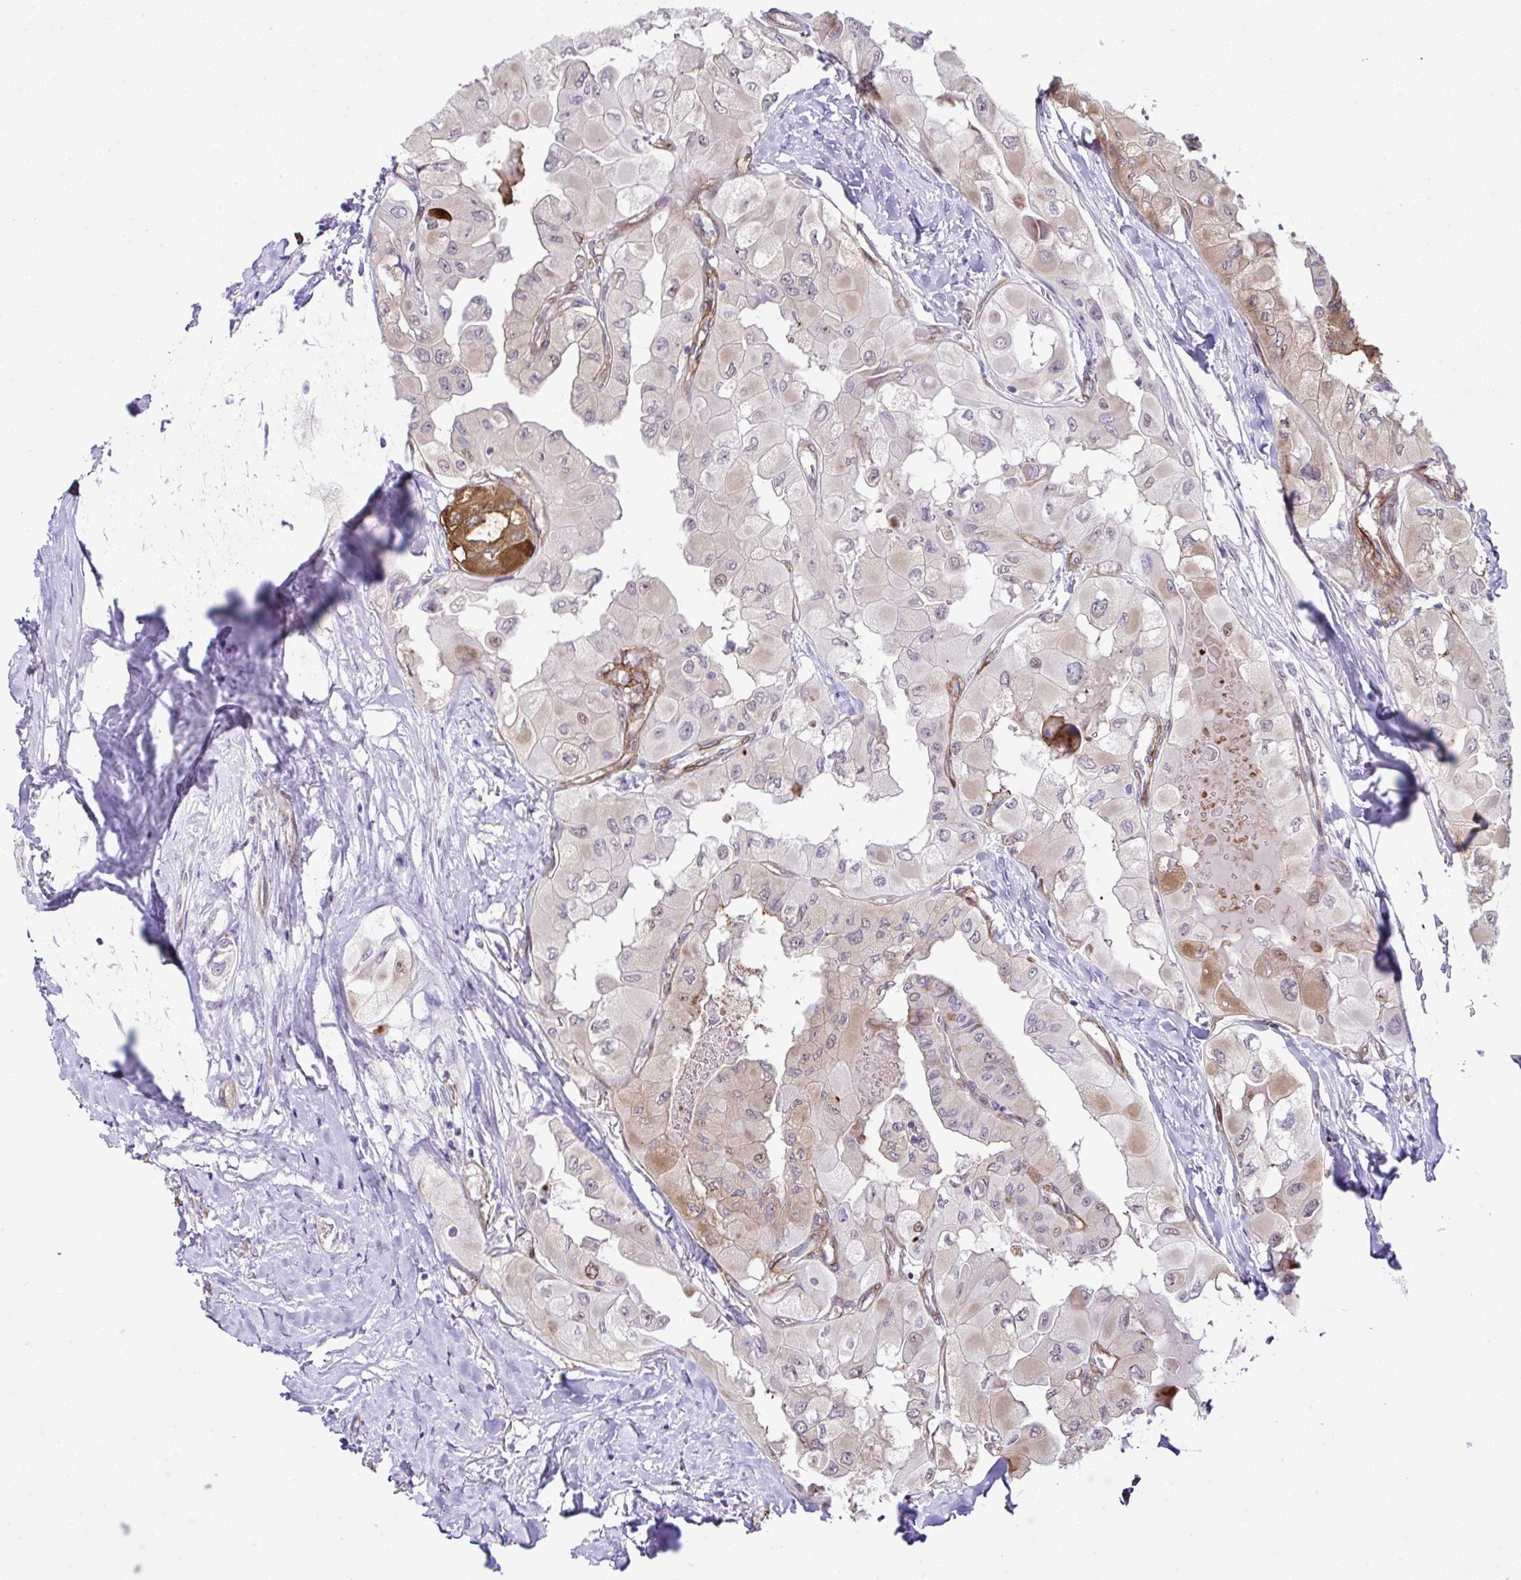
{"staining": {"intensity": "strong", "quantity": "<25%", "location": "cytoplasmic/membranous,nuclear"}, "tissue": "thyroid cancer", "cell_type": "Tumor cells", "image_type": "cancer", "snomed": [{"axis": "morphology", "description": "Normal tissue, NOS"}, {"axis": "morphology", "description": "Papillary adenocarcinoma, NOS"}, {"axis": "topography", "description": "Thyroid gland"}], "caption": "Immunohistochemistry (IHC) (DAB (3,3'-diaminobenzidine)) staining of human thyroid cancer displays strong cytoplasmic/membranous and nuclear protein staining in approximately <25% of tumor cells.", "gene": "FBXO34", "patient": {"sex": "female", "age": 59}}